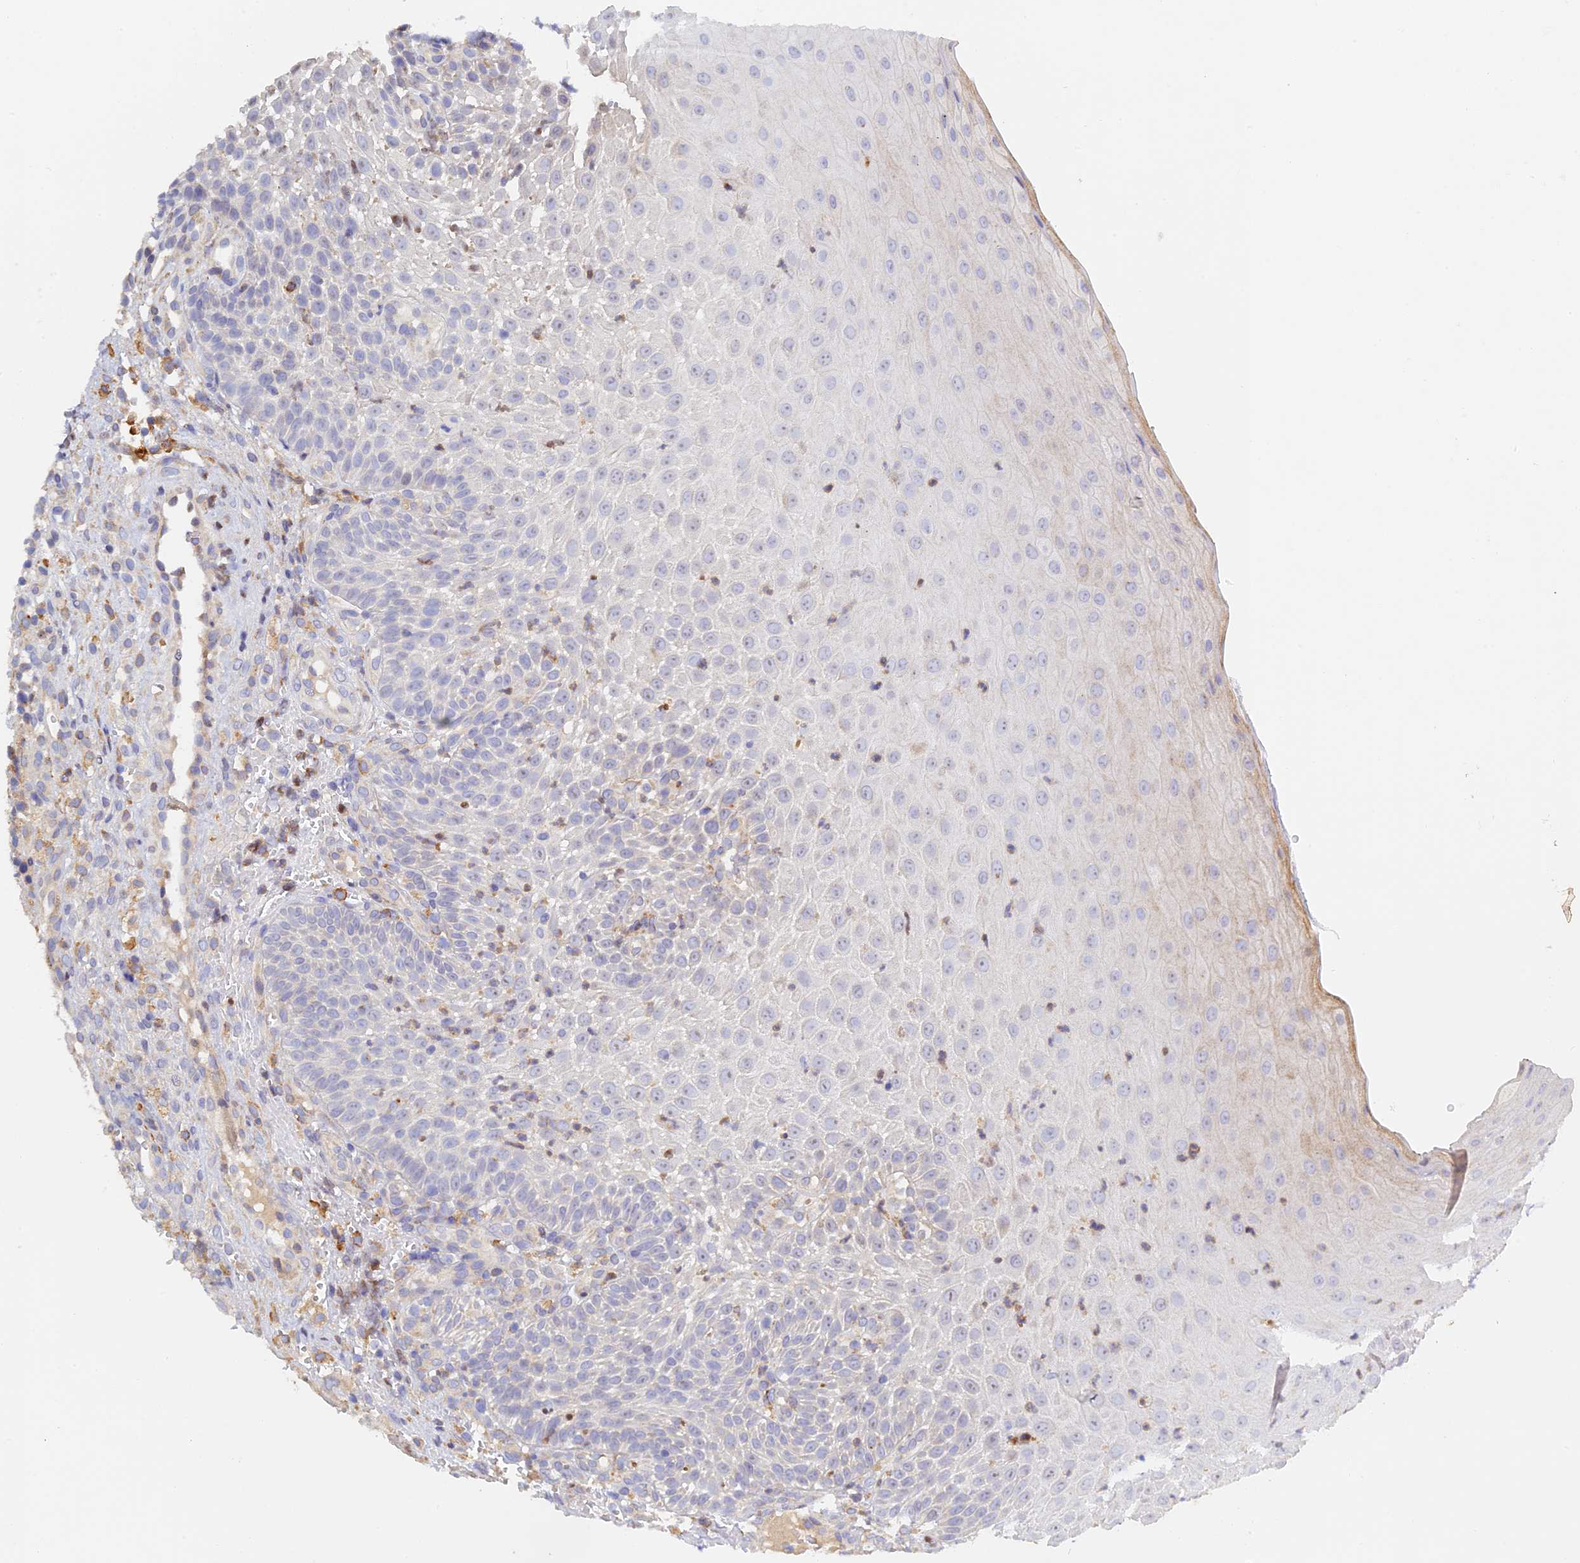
{"staining": {"intensity": "weak", "quantity": "<25%", "location": "cytoplasmic/membranous"}, "tissue": "oral mucosa", "cell_type": "Squamous epithelial cells", "image_type": "normal", "snomed": [{"axis": "morphology", "description": "Normal tissue, NOS"}, {"axis": "topography", "description": "Oral tissue"}], "caption": "An immunohistochemistry photomicrograph of unremarkable oral mucosa is shown. There is no staining in squamous epithelial cells of oral mucosa. The staining was performed using DAB (3,3'-diaminobenzidine) to visualize the protein expression in brown, while the nuclei were stained in blue with hematoxylin (Magnification: 20x).", "gene": "RPGRIP1L", "patient": {"sex": "female", "age": 13}}